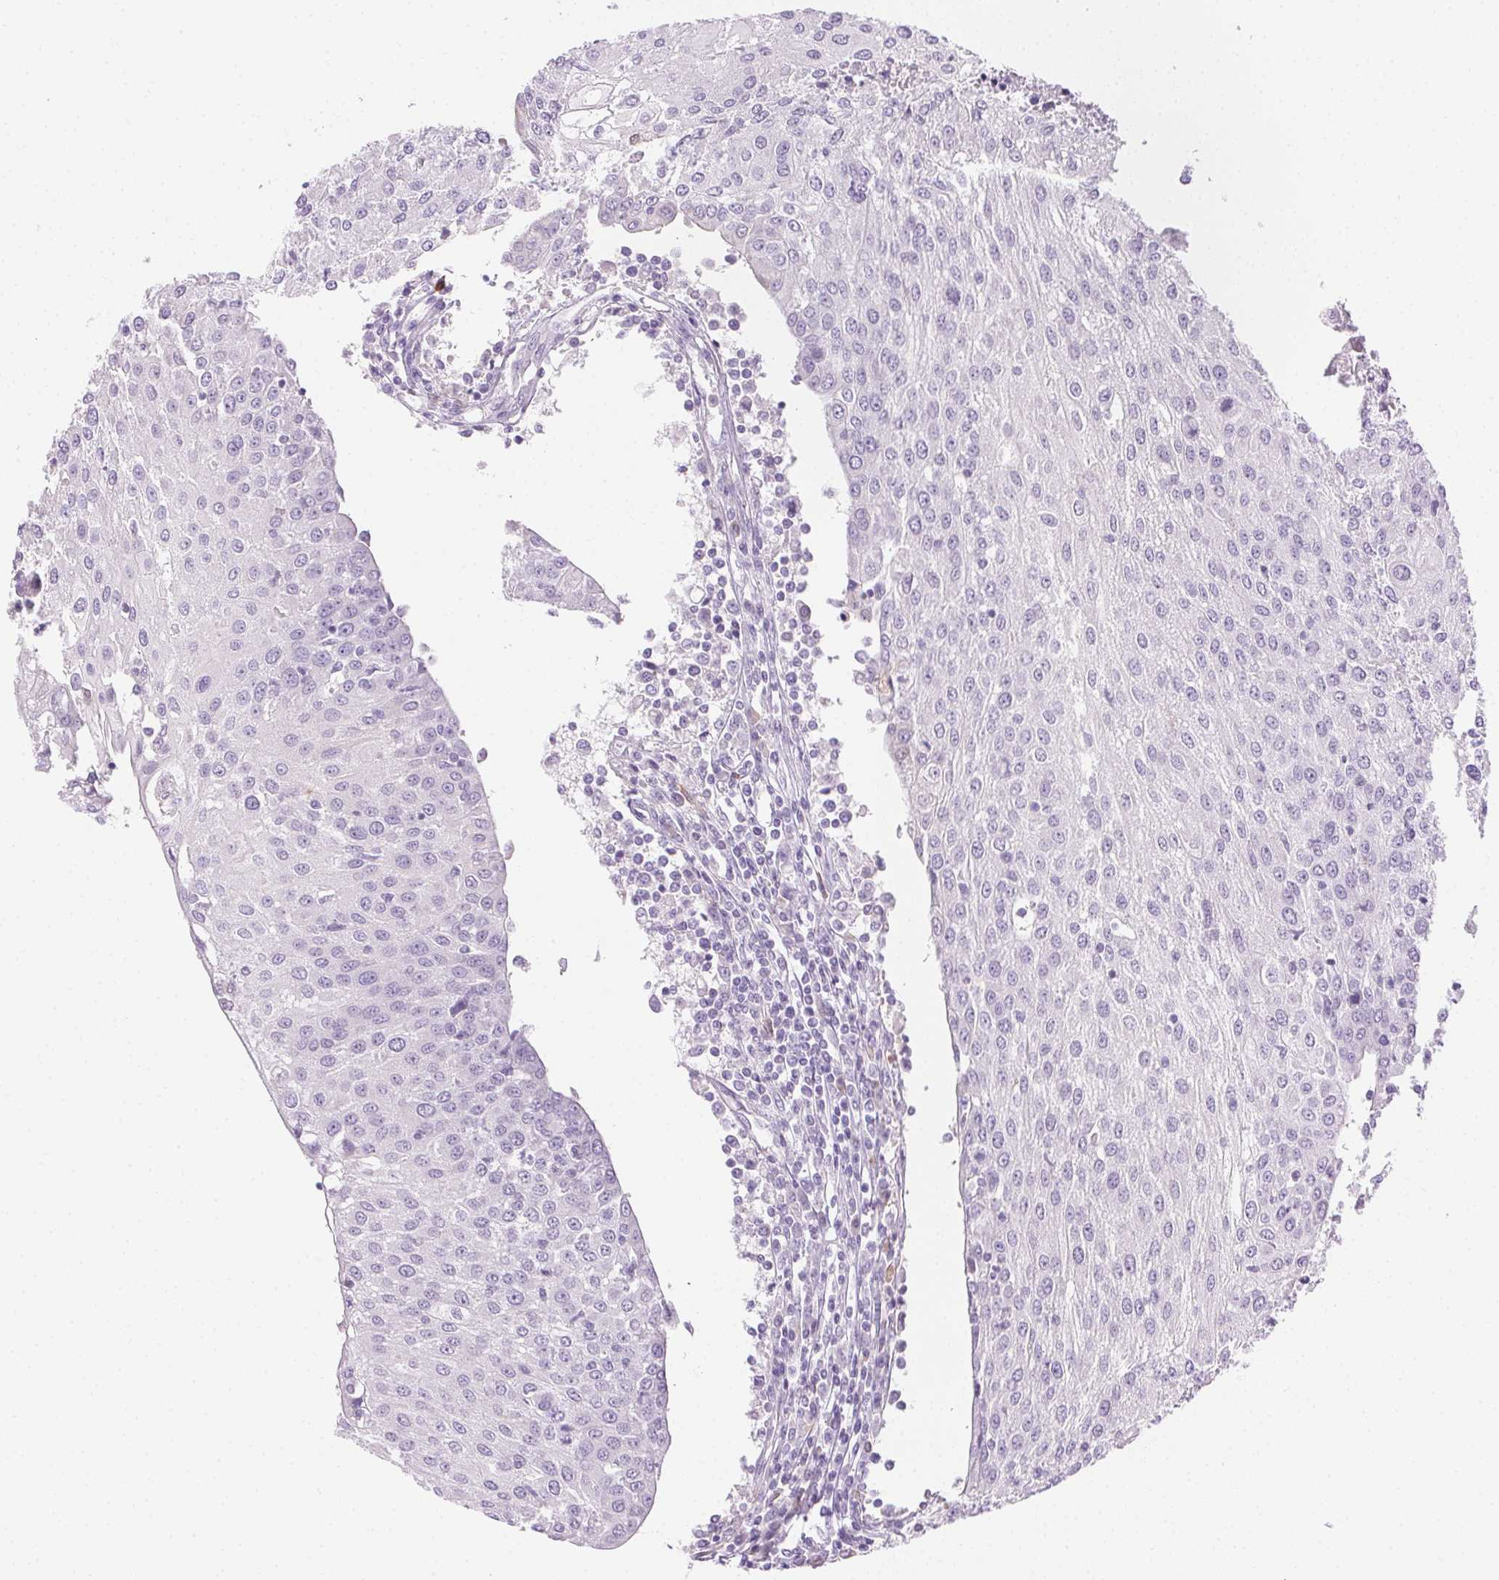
{"staining": {"intensity": "negative", "quantity": "none", "location": "none"}, "tissue": "urothelial cancer", "cell_type": "Tumor cells", "image_type": "cancer", "snomed": [{"axis": "morphology", "description": "Urothelial carcinoma, High grade"}, {"axis": "topography", "description": "Urinary bladder"}], "caption": "This is an IHC micrograph of urothelial cancer. There is no staining in tumor cells.", "gene": "TMEM45A", "patient": {"sex": "female", "age": 85}}